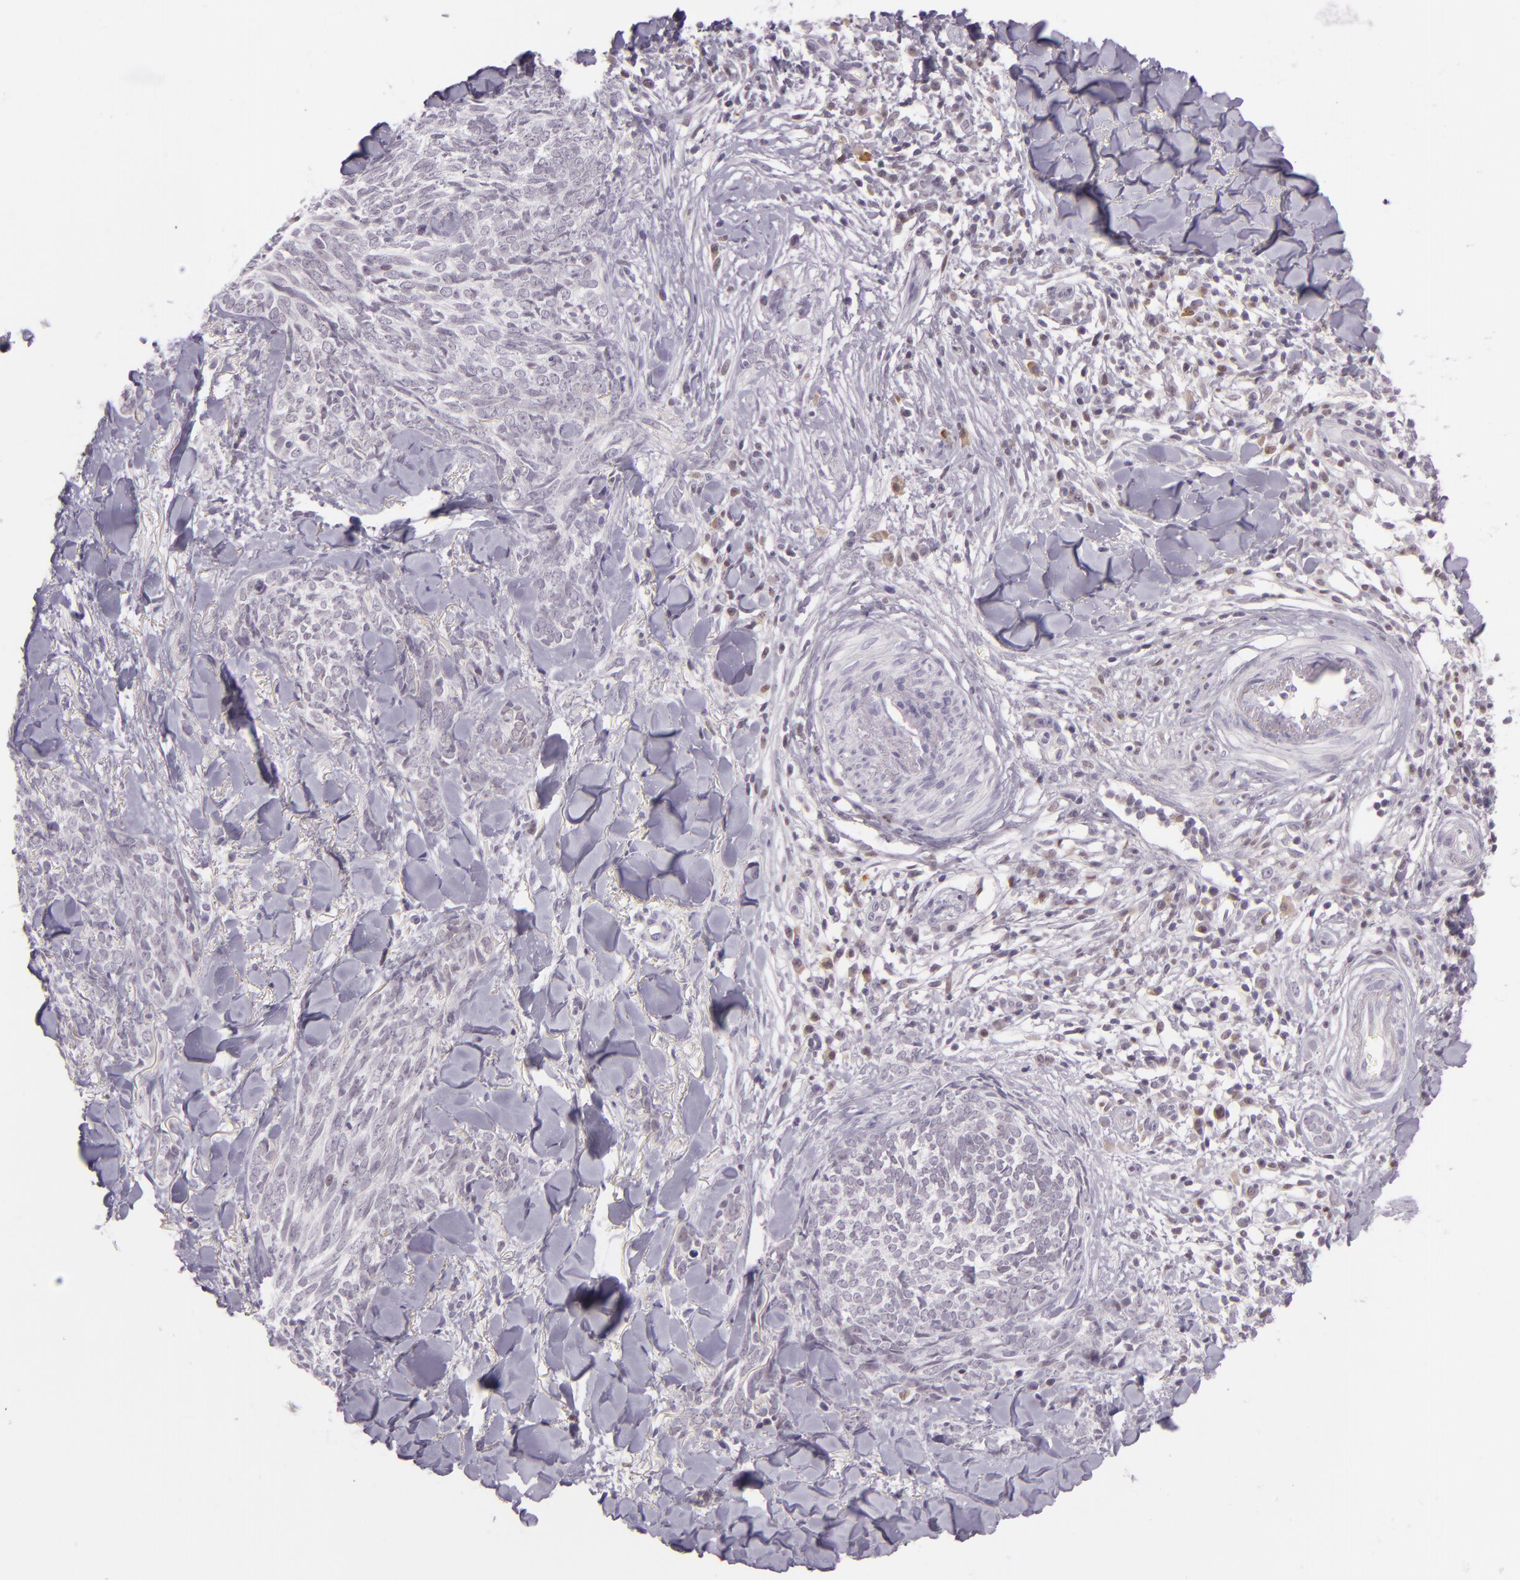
{"staining": {"intensity": "negative", "quantity": "none", "location": "none"}, "tissue": "skin cancer", "cell_type": "Tumor cells", "image_type": "cancer", "snomed": [{"axis": "morphology", "description": "Basal cell carcinoma"}, {"axis": "topography", "description": "Skin"}], "caption": "A high-resolution histopathology image shows IHC staining of skin cancer (basal cell carcinoma), which reveals no significant expression in tumor cells. (DAB (3,3'-diaminobenzidine) immunohistochemistry with hematoxylin counter stain).", "gene": "CHEK2", "patient": {"sex": "female", "age": 81}}